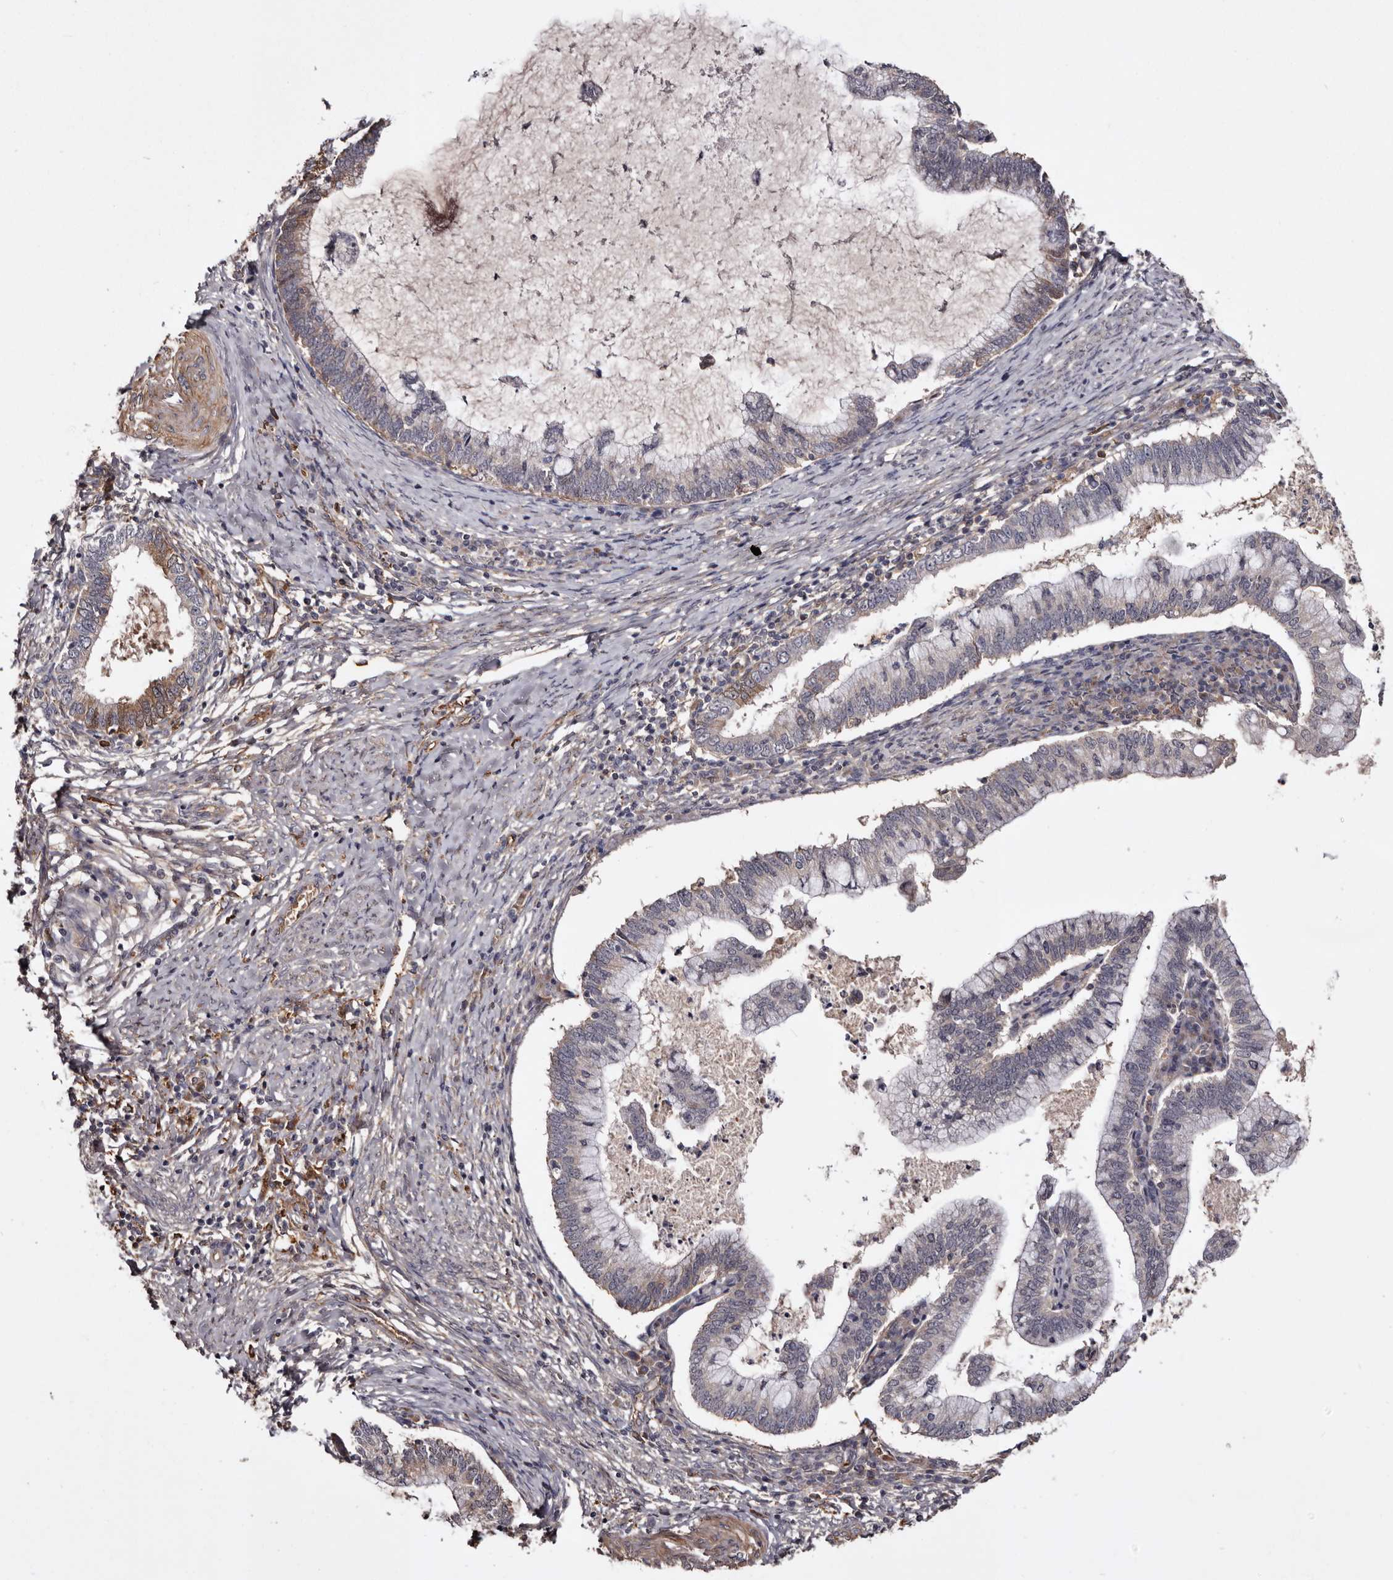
{"staining": {"intensity": "moderate", "quantity": "<25%", "location": "cytoplasmic/membranous"}, "tissue": "cervical cancer", "cell_type": "Tumor cells", "image_type": "cancer", "snomed": [{"axis": "morphology", "description": "Adenocarcinoma, NOS"}, {"axis": "topography", "description": "Cervix"}], "caption": "Tumor cells exhibit low levels of moderate cytoplasmic/membranous staining in approximately <25% of cells in human cervical adenocarcinoma. (DAB (3,3'-diaminobenzidine) = brown stain, brightfield microscopy at high magnification).", "gene": "CYP1B1", "patient": {"sex": "female", "age": 36}}